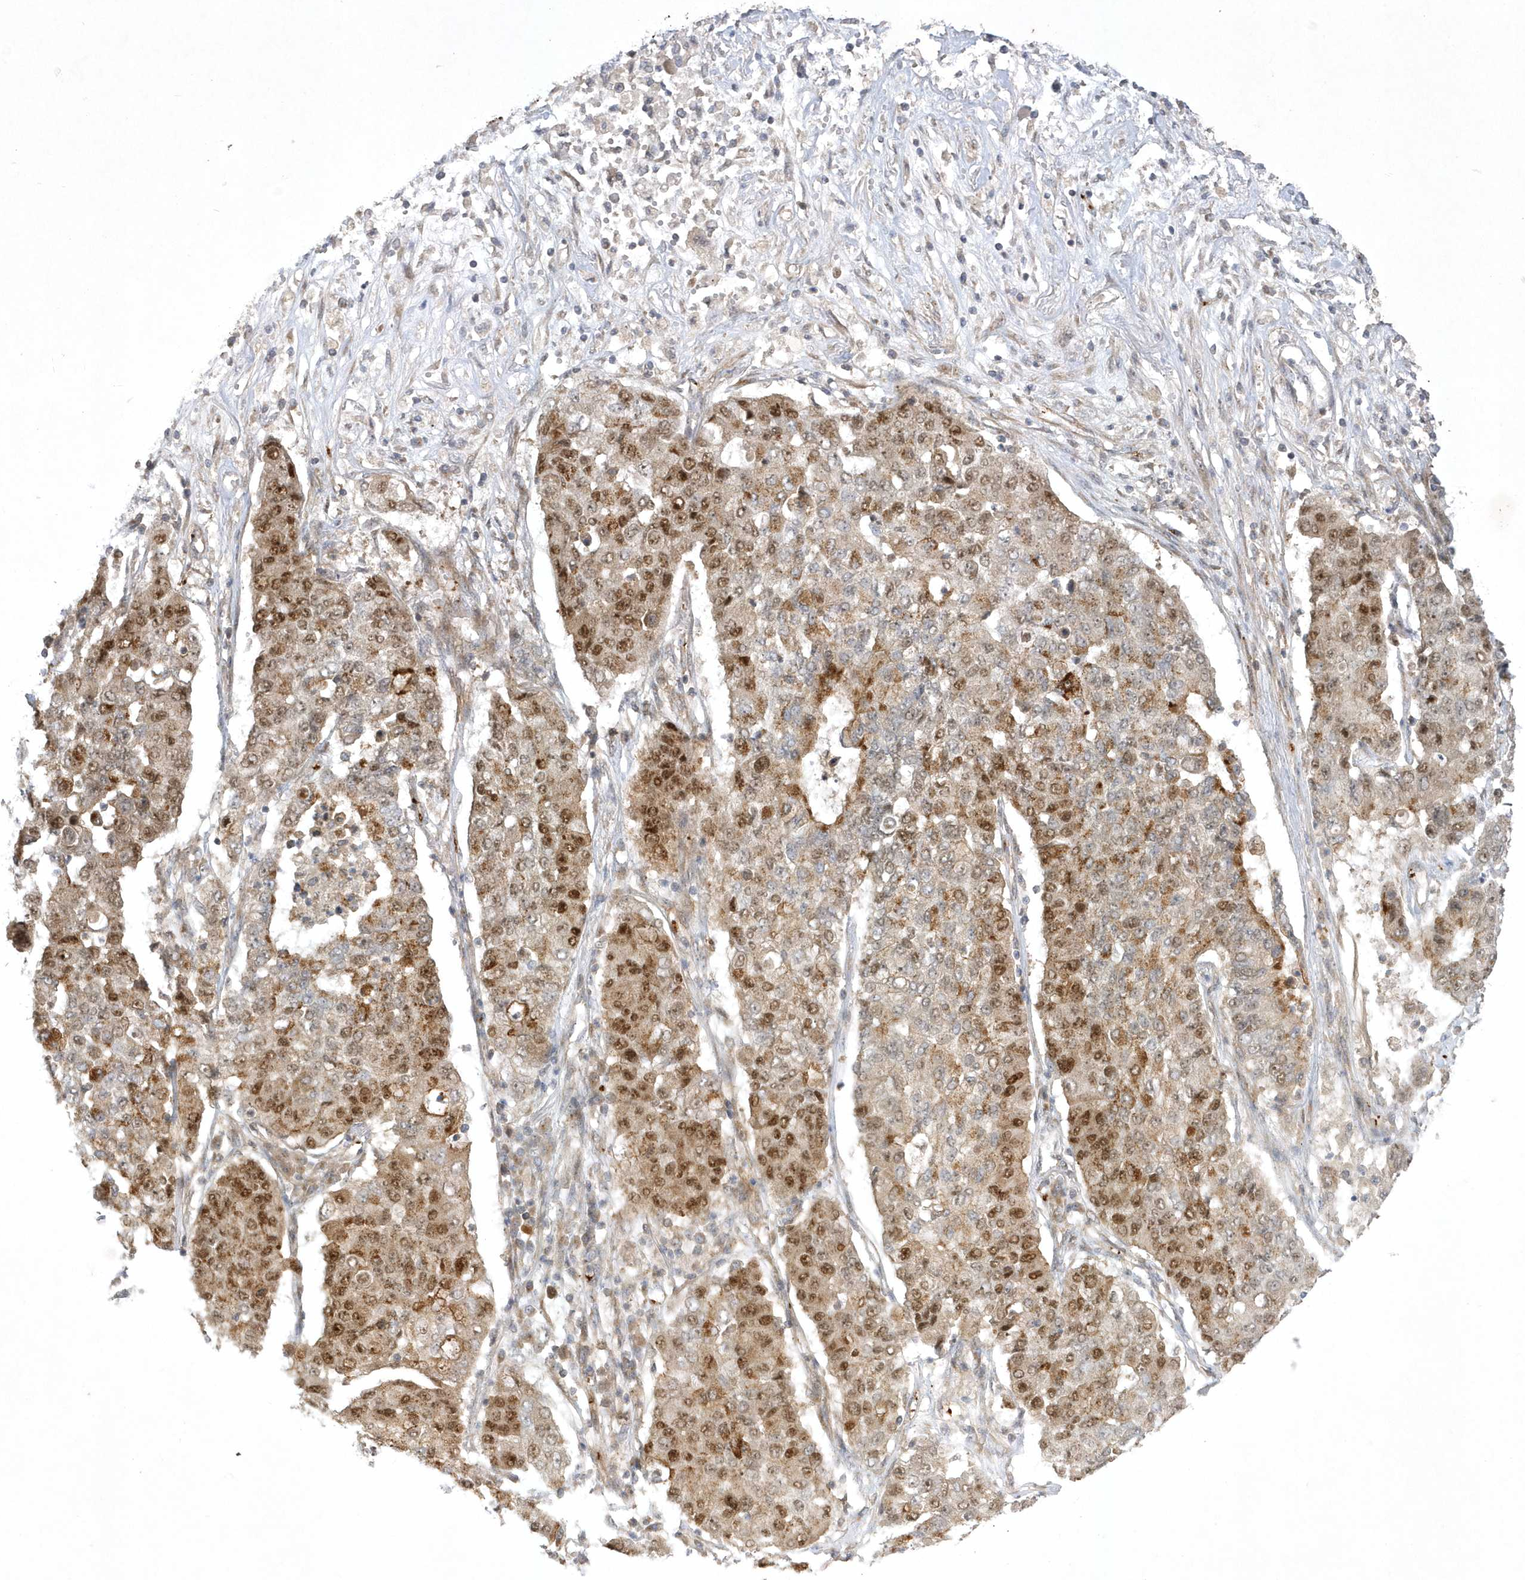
{"staining": {"intensity": "moderate", "quantity": ">75%", "location": "cytoplasmic/membranous,nuclear"}, "tissue": "lung cancer", "cell_type": "Tumor cells", "image_type": "cancer", "snomed": [{"axis": "morphology", "description": "Squamous cell carcinoma, NOS"}, {"axis": "topography", "description": "Lung"}], "caption": "High-power microscopy captured an IHC histopathology image of lung cancer, revealing moderate cytoplasmic/membranous and nuclear expression in approximately >75% of tumor cells.", "gene": "NAF1", "patient": {"sex": "male", "age": 74}}